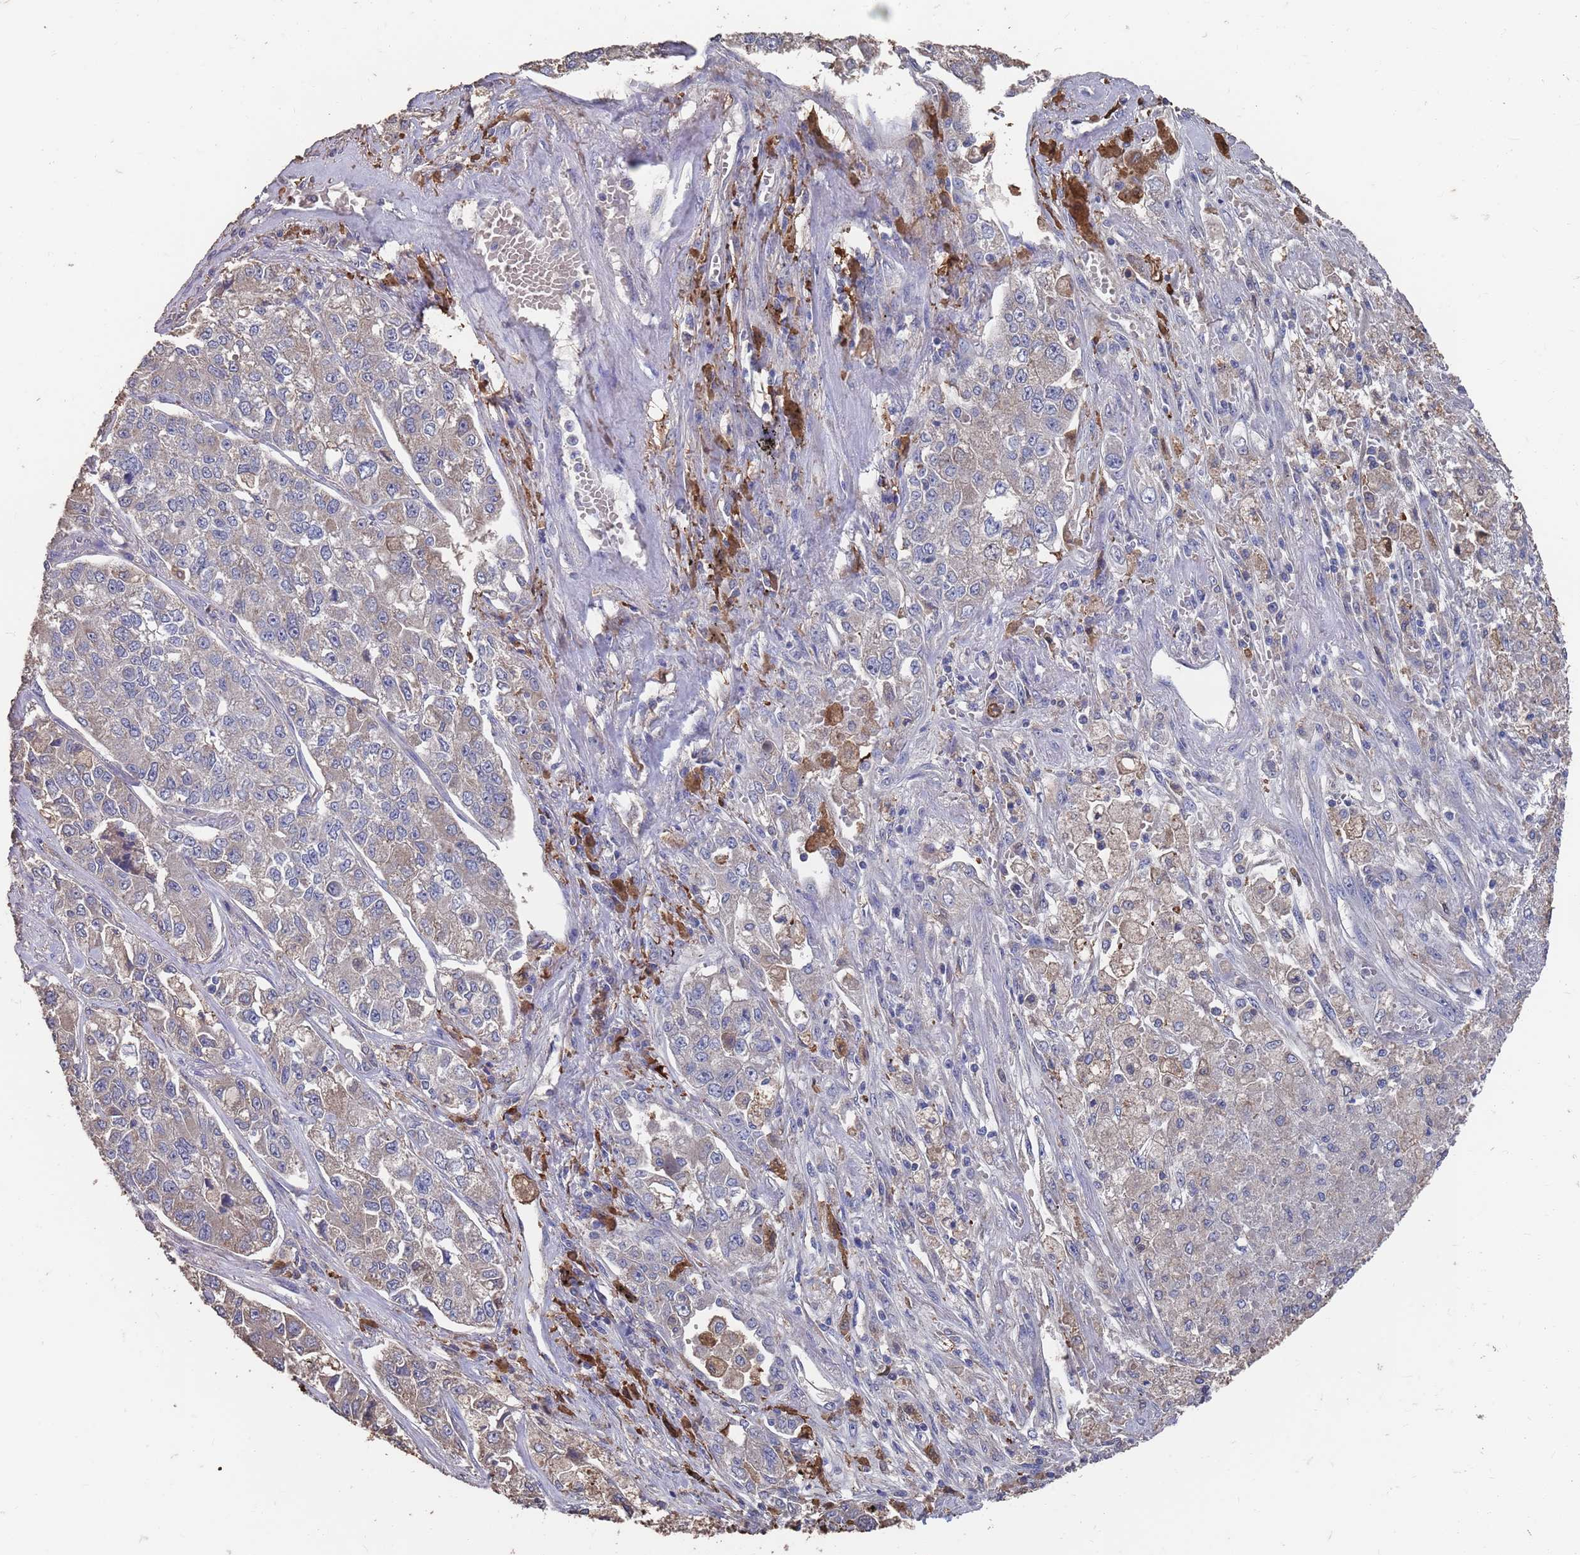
{"staining": {"intensity": "weak", "quantity": "<25%", "location": "cytoplasmic/membranous"}, "tissue": "lung cancer", "cell_type": "Tumor cells", "image_type": "cancer", "snomed": [{"axis": "morphology", "description": "Adenocarcinoma, NOS"}, {"axis": "topography", "description": "Lung"}], "caption": "The photomicrograph demonstrates no staining of tumor cells in lung cancer (adenocarcinoma).", "gene": "BTBD18", "patient": {"sex": "male", "age": 49}}